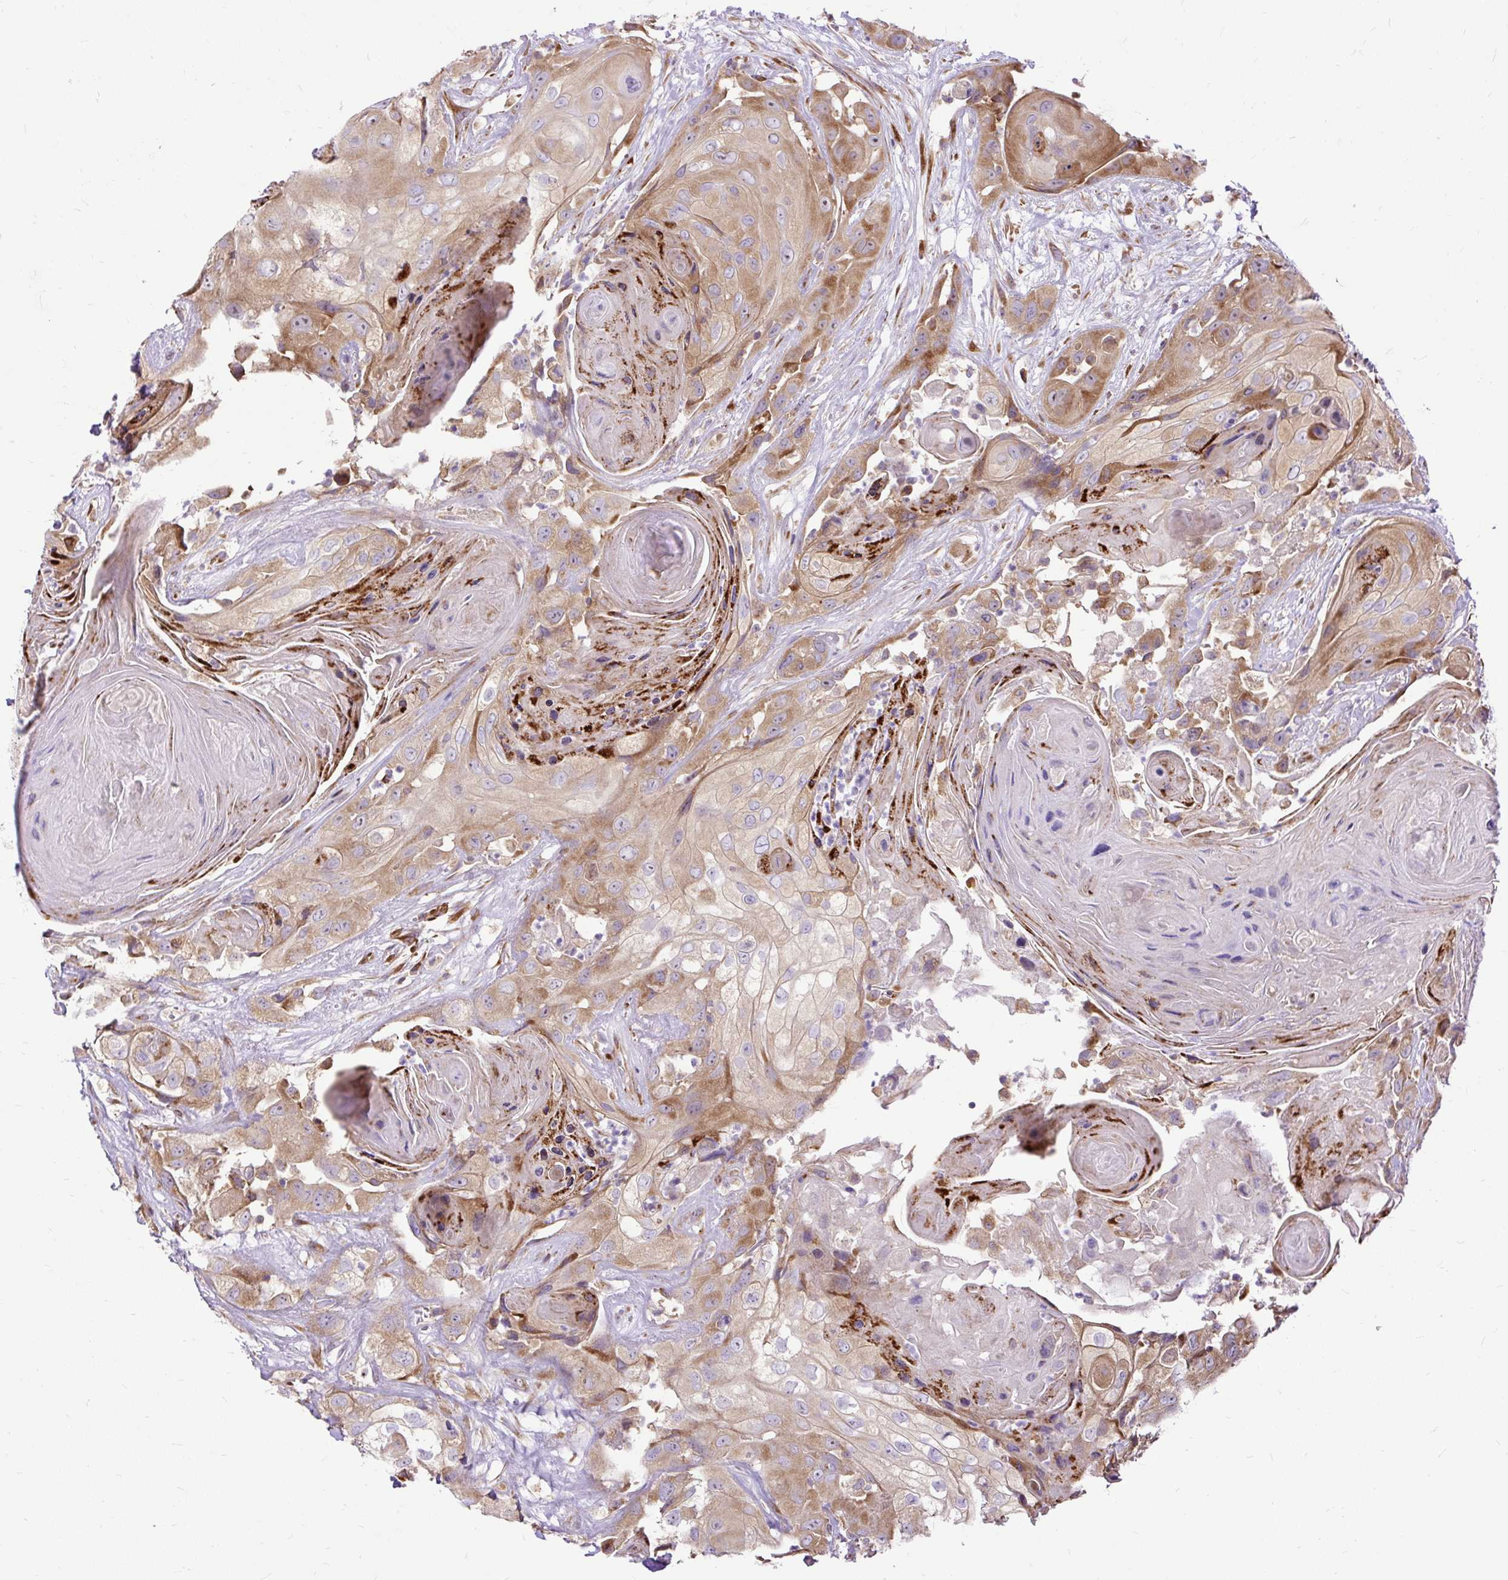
{"staining": {"intensity": "moderate", "quantity": ">75%", "location": "cytoplasmic/membranous"}, "tissue": "head and neck cancer", "cell_type": "Tumor cells", "image_type": "cancer", "snomed": [{"axis": "morphology", "description": "Squamous cell carcinoma, NOS"}, {"axis": "topography", "description": "Head-Neck"}], "caption": "About >75% of tumor cells in human head and neck cancer exhibit moderate cytoplasmic/membranous protein positivity as visualized by brown immunohistochemical staining.", "gene": "RPS5", "patient": {"sex": "male", "age": 83}}